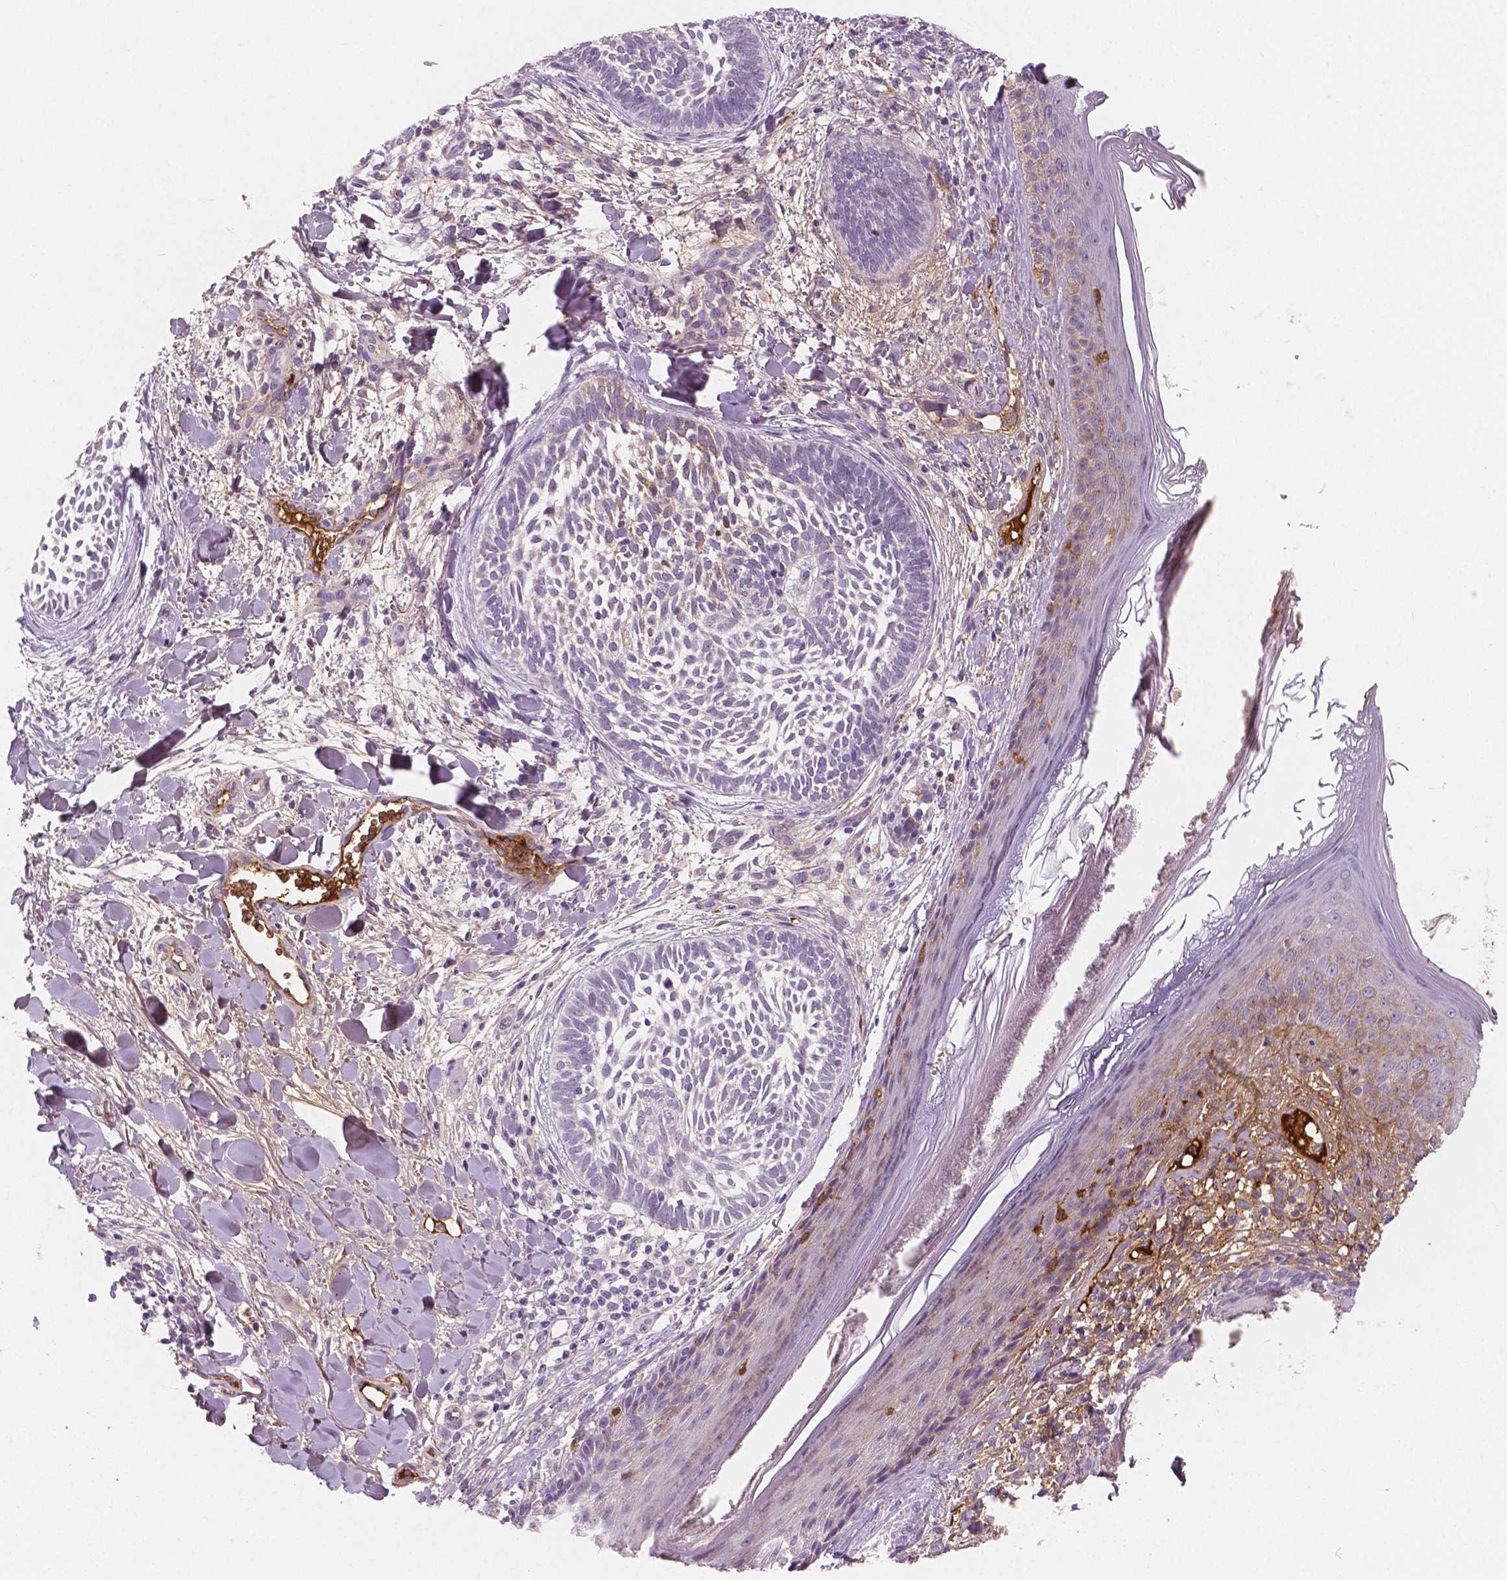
{"staining": {"intensity": "negative", "quantity": "none", "location": "none"}, "tissue": "skin cancer", "cell_type": "Tumor cells", "image_type": "cancer", "snomed": [{"axis": "morphology", "description": "Normal tissue, NOS"}, {"axis": "morphology", "description": "Basal cell carcinoma"}, {"axis": "topography", "description": "Skin"}], "caption": "Image shows no significant protein expression in tumor cells of basal cell carcinoma (skin). (DAB (3,3'-diaminobenzidine) immunohistochemistry (IHC) visualized using brightfield microscopy, high magnification).", "gene": "APOA4", "patient": {"sex": "male", "age": 46}}